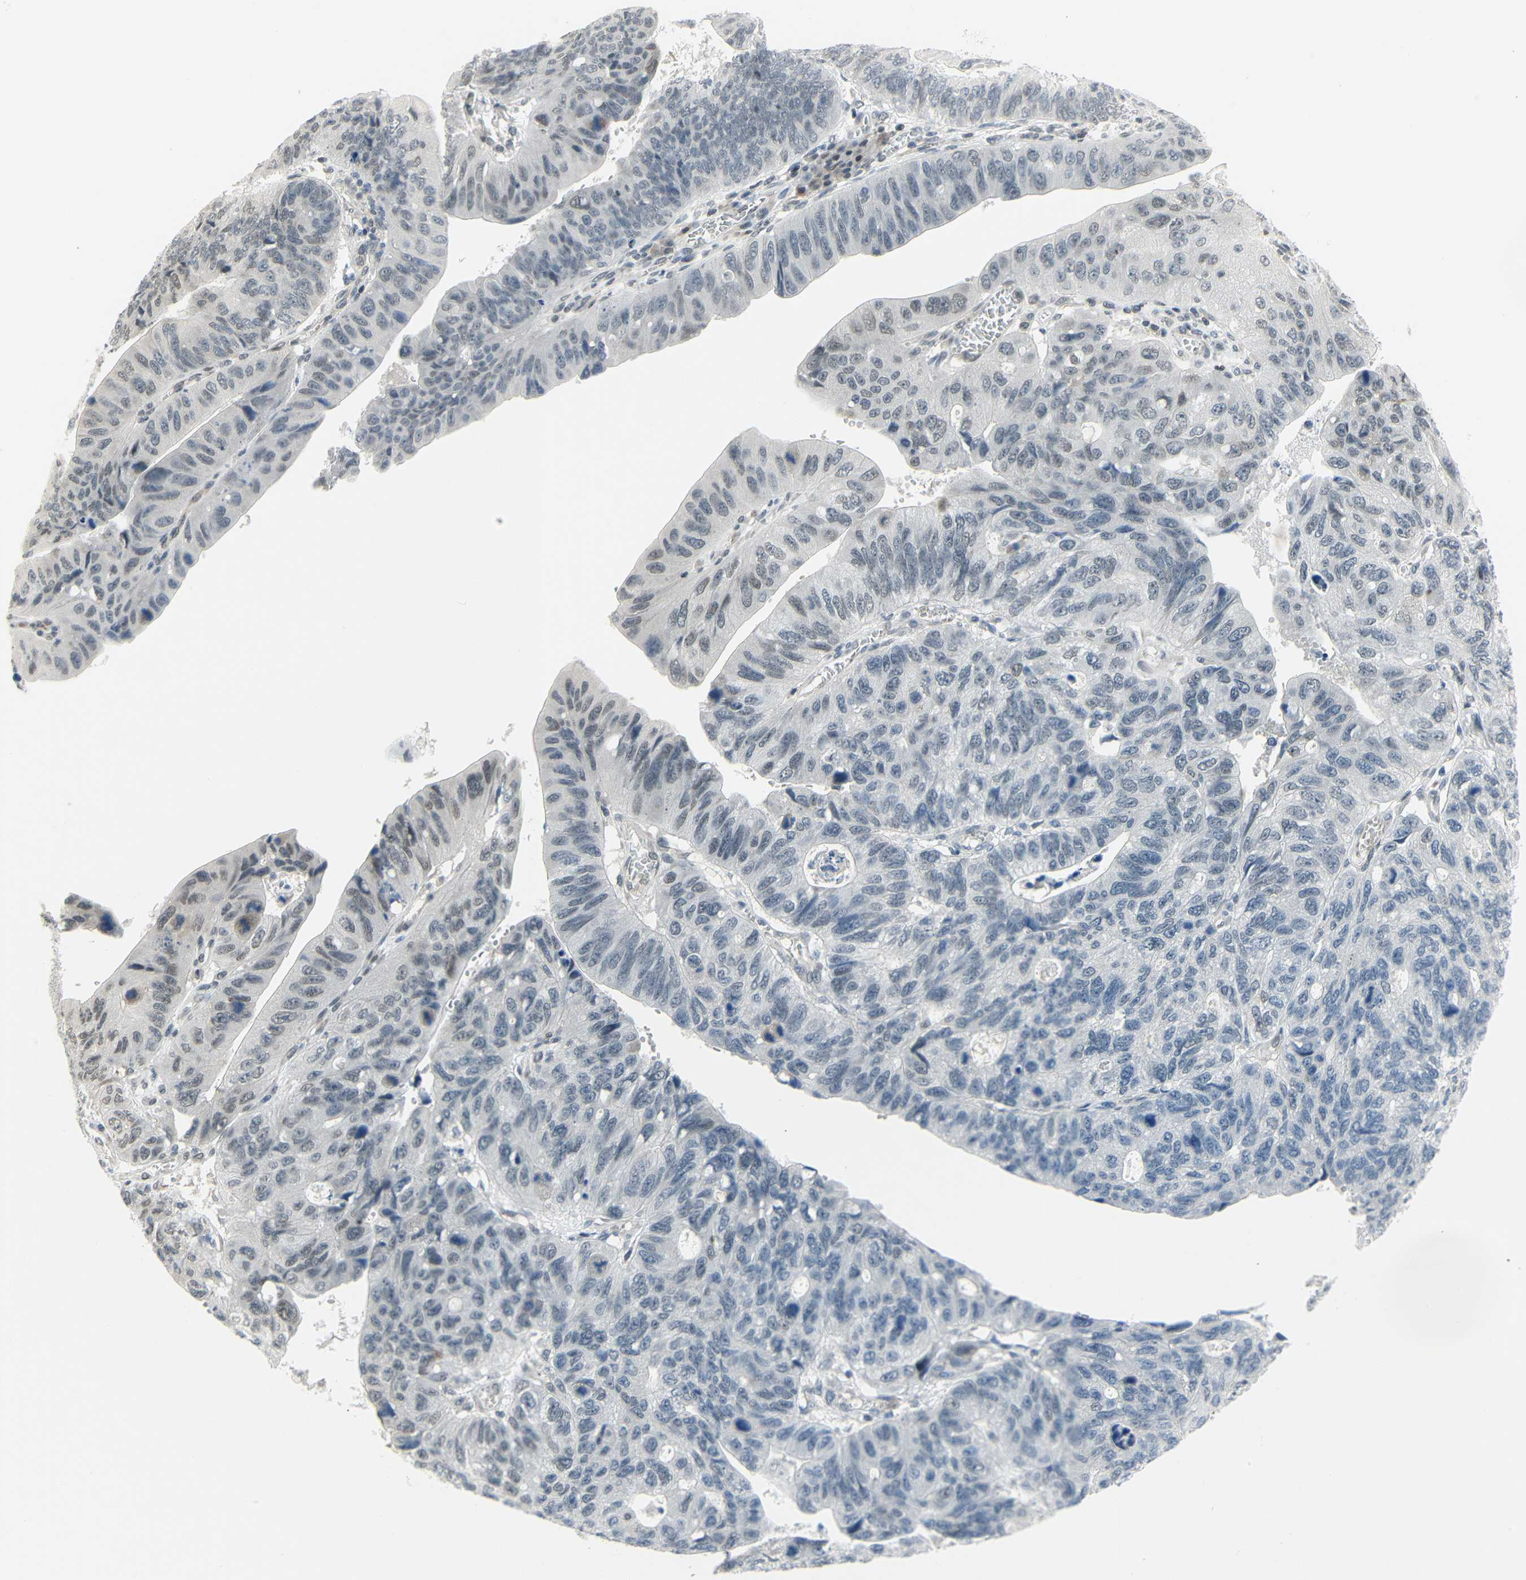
{"staining": {"intensity": "weak", "quantity": "<25%", "location": "nuclear"}, "tissue": "stomach cancer", "cell_type": "Tumor cells", "image_type": "cancer", "snomed": [{"axis": "morphology", "description": "Adenocarcinoma, NOS"}, {"axis": "topography", "description": "Stomach"}], "caption": "Stomach cancer (adenocarcinoma) stained for a protein using immunohistochemistry (IHC) demonstrates no positivity tumor cells.", "gene": "IMPG2", "patient": {"sex": "male", "age": 59}}